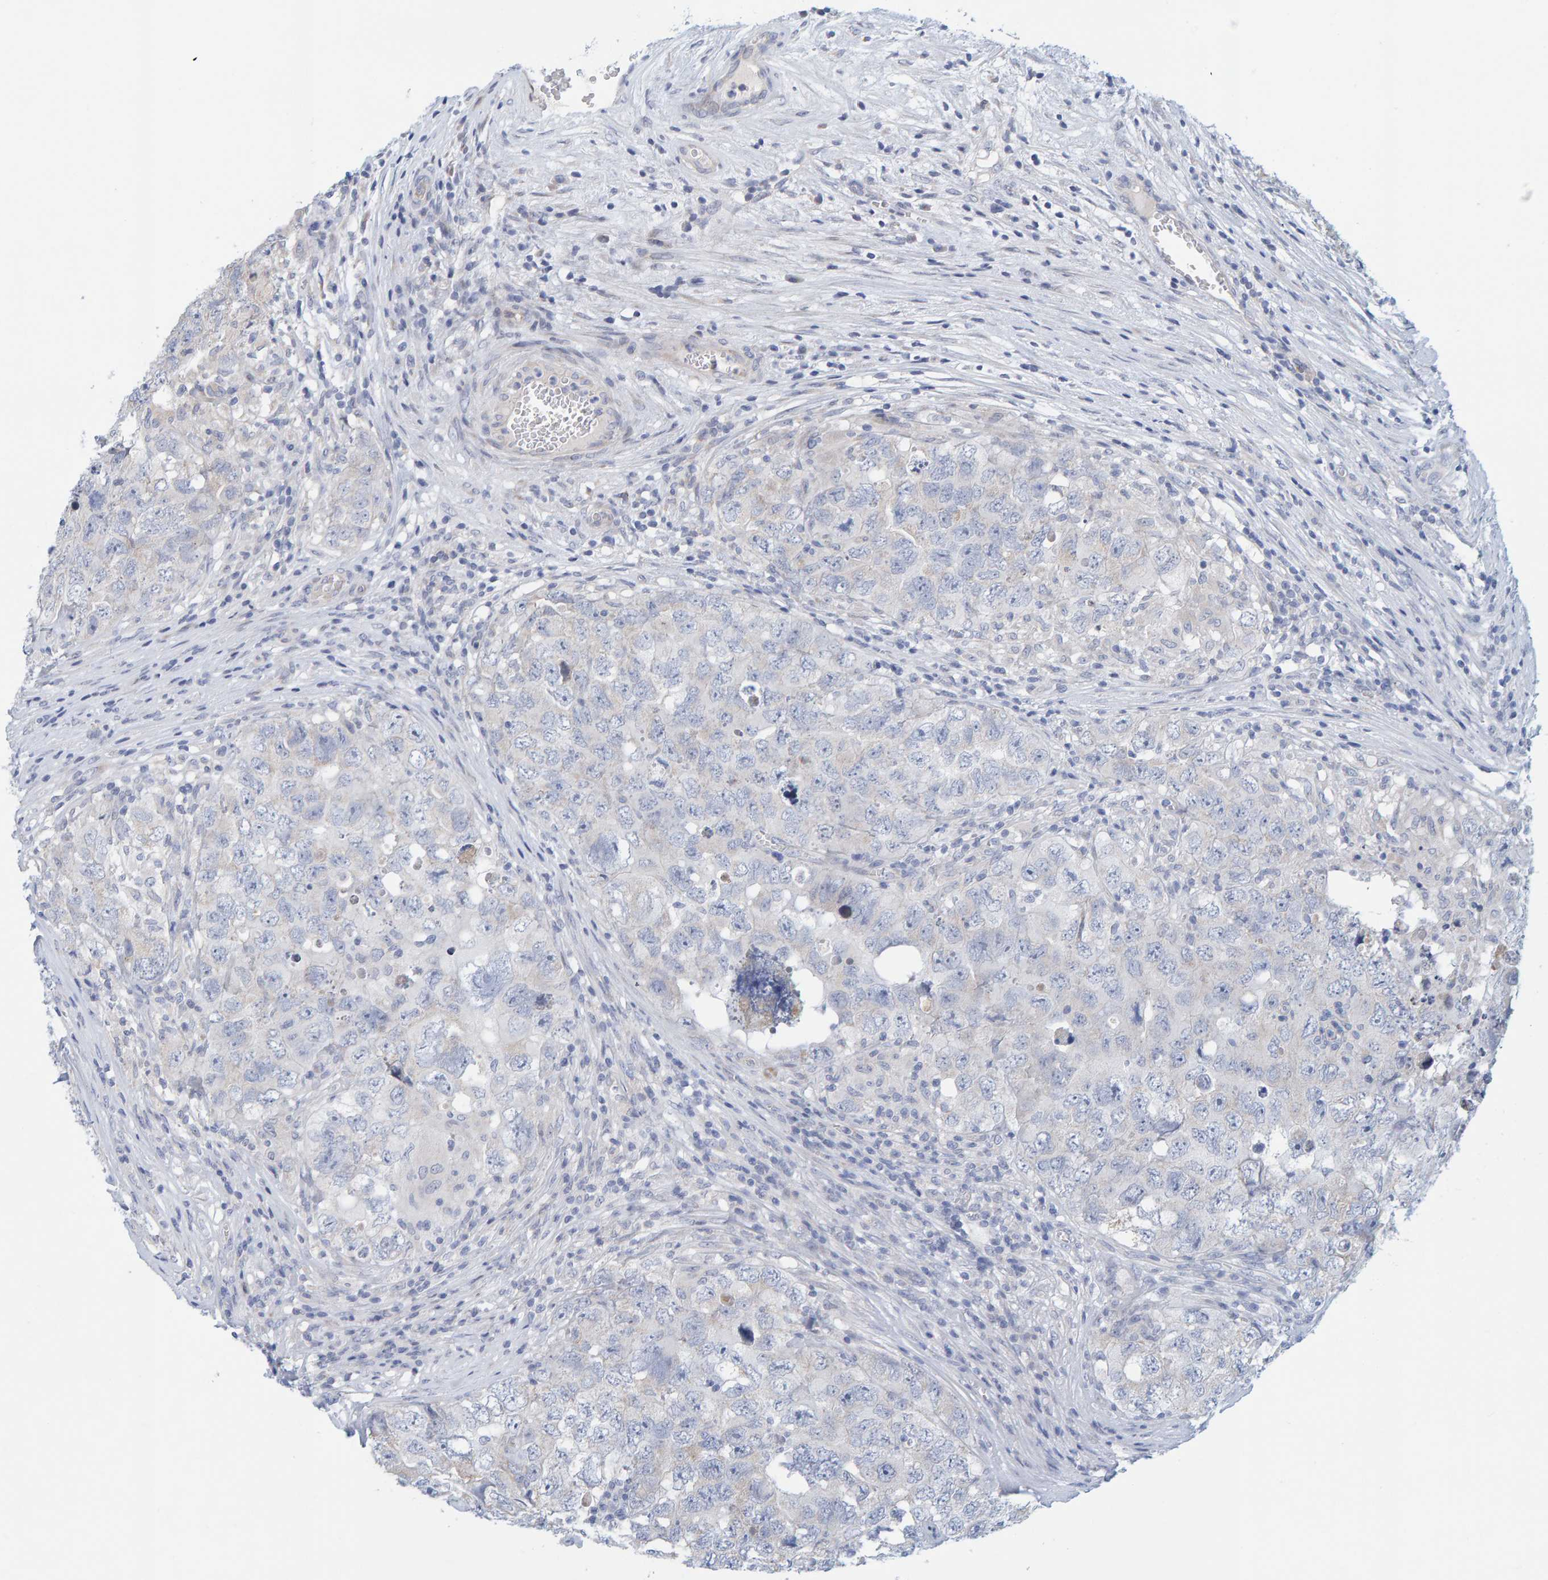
{"staining": {"intensity": "negative", "quantity": "none", "location": "none"}, "tissue": "testis cancer", "cell_type": "Tumor cells", "image_type": "cancer", "snomed": [{"axis": "morphology", "description": "Seminoma, NOS"}, {"axis": "morphology", "description": "Carcinoma, Embryonal, NOS"}, {"axis": "topography", "description": "Testis"}], "caption": "Image shows no significant protein expression in tumor cells of testis cancer.", "gene": "ZC3H3", "patient": {"sex": "male", "age": 43}}